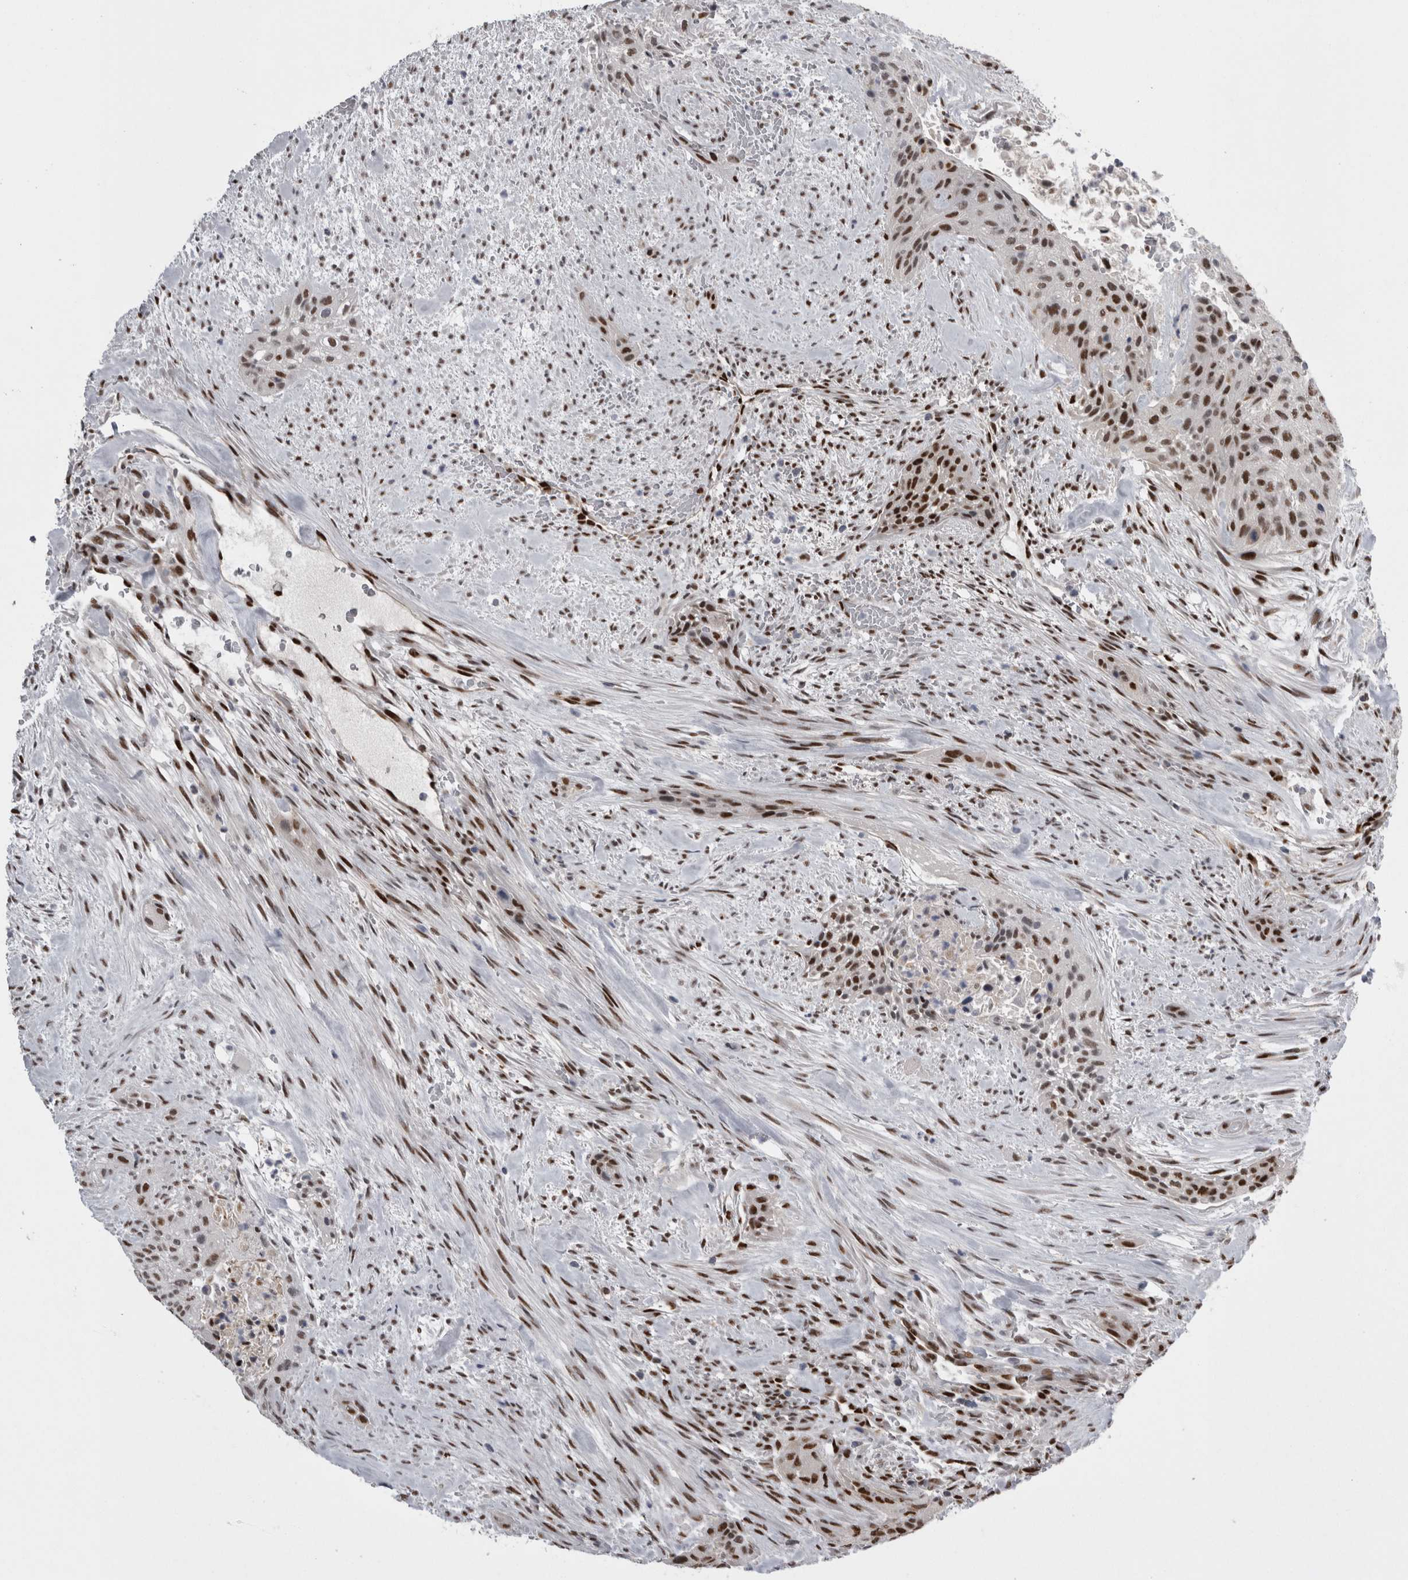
{"staining": {"intensity": "strong", "quantity": ">75%", "location": "nuclear"}, "tissue": "urothelial cancer", "cell_type": "Tumor cells", "image_type": "cancer", "snomed": [{"axis": "morphology", "description": "Urothelial carcinoma, High grade"}, {"axis": "topography", "description": "Urinary bladder"}], "caption": "Urothelial carcinoma (high-grade) stained with IHC displays strong nuclear staining in about >75% of tumor cells.", "gene": "C1orf54", "patient": {"sex": "male", "age": 35}}